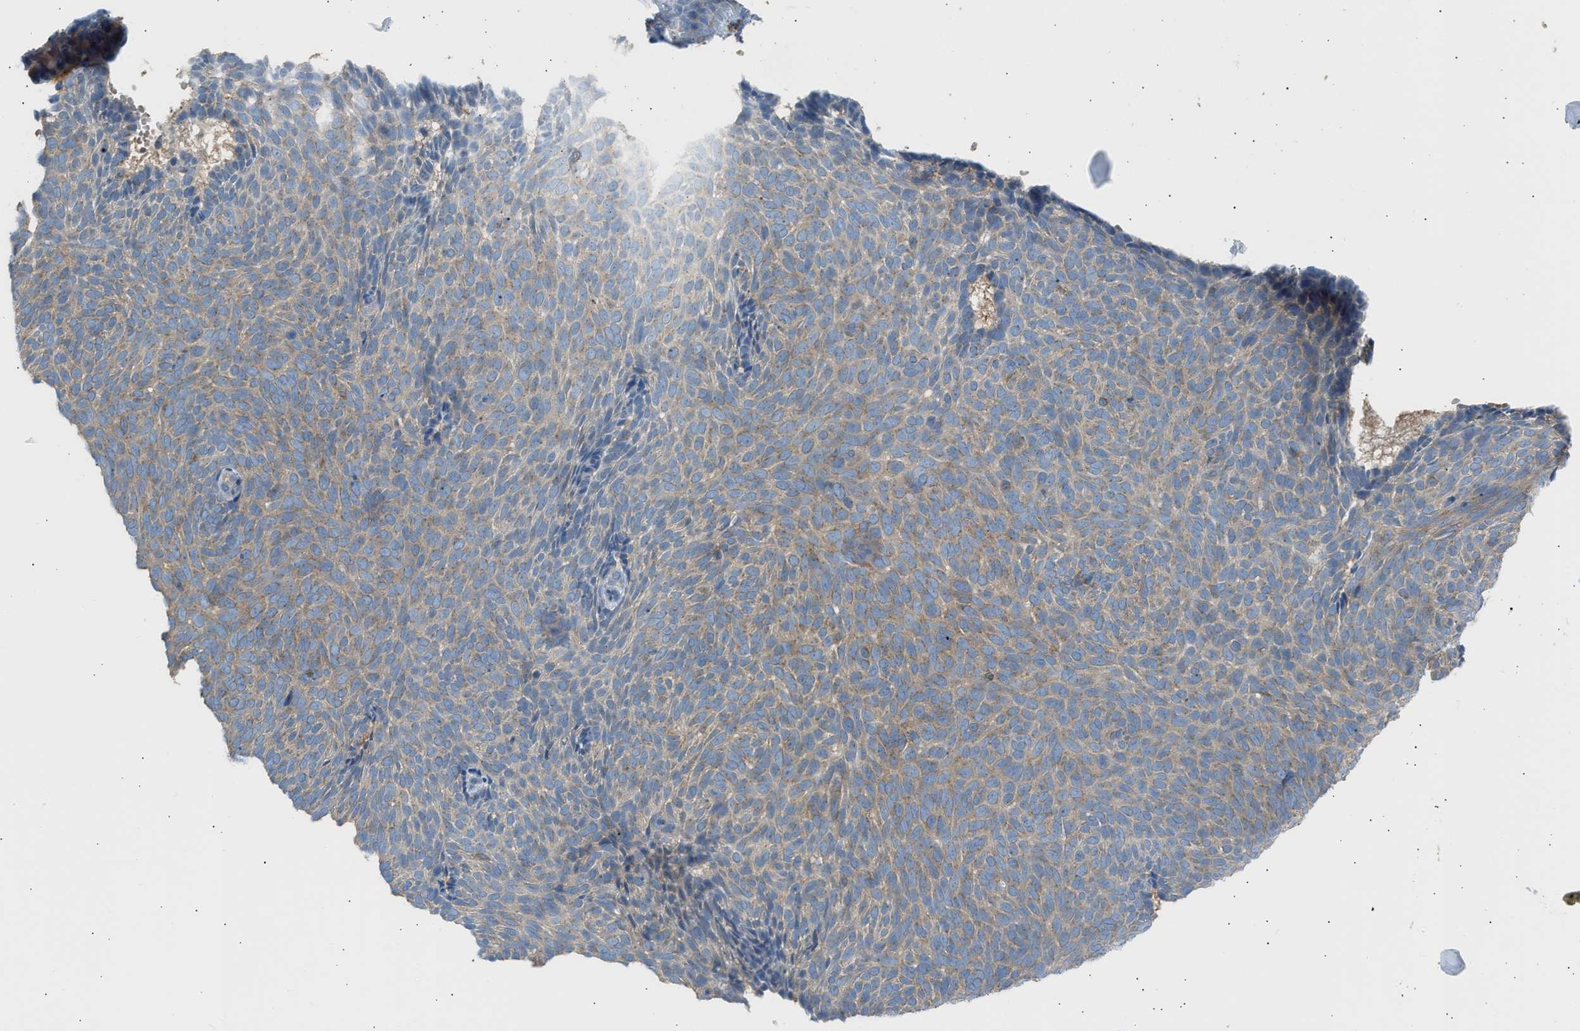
{"staining": {"intensity": "weak", "quantity": ">75%", "location": "cytoplasmic/membranous"}, "tissue": "skin cancer", "cell_type": "Tumor cells", "image_type": "cancer", "snomed": [{"axis": "morphology", "description": "Basal cell carcinoma"}, {"axis": "topography", "description": "Skin"}], "caption": "Human skin cancer stained for a protein (brown) exhibits weak cytoplasmic/membranous positive staining in approximately >75% of tumor cells.", "gene": "TRIM50", "patient": {"sex": "male", "age": 61}}